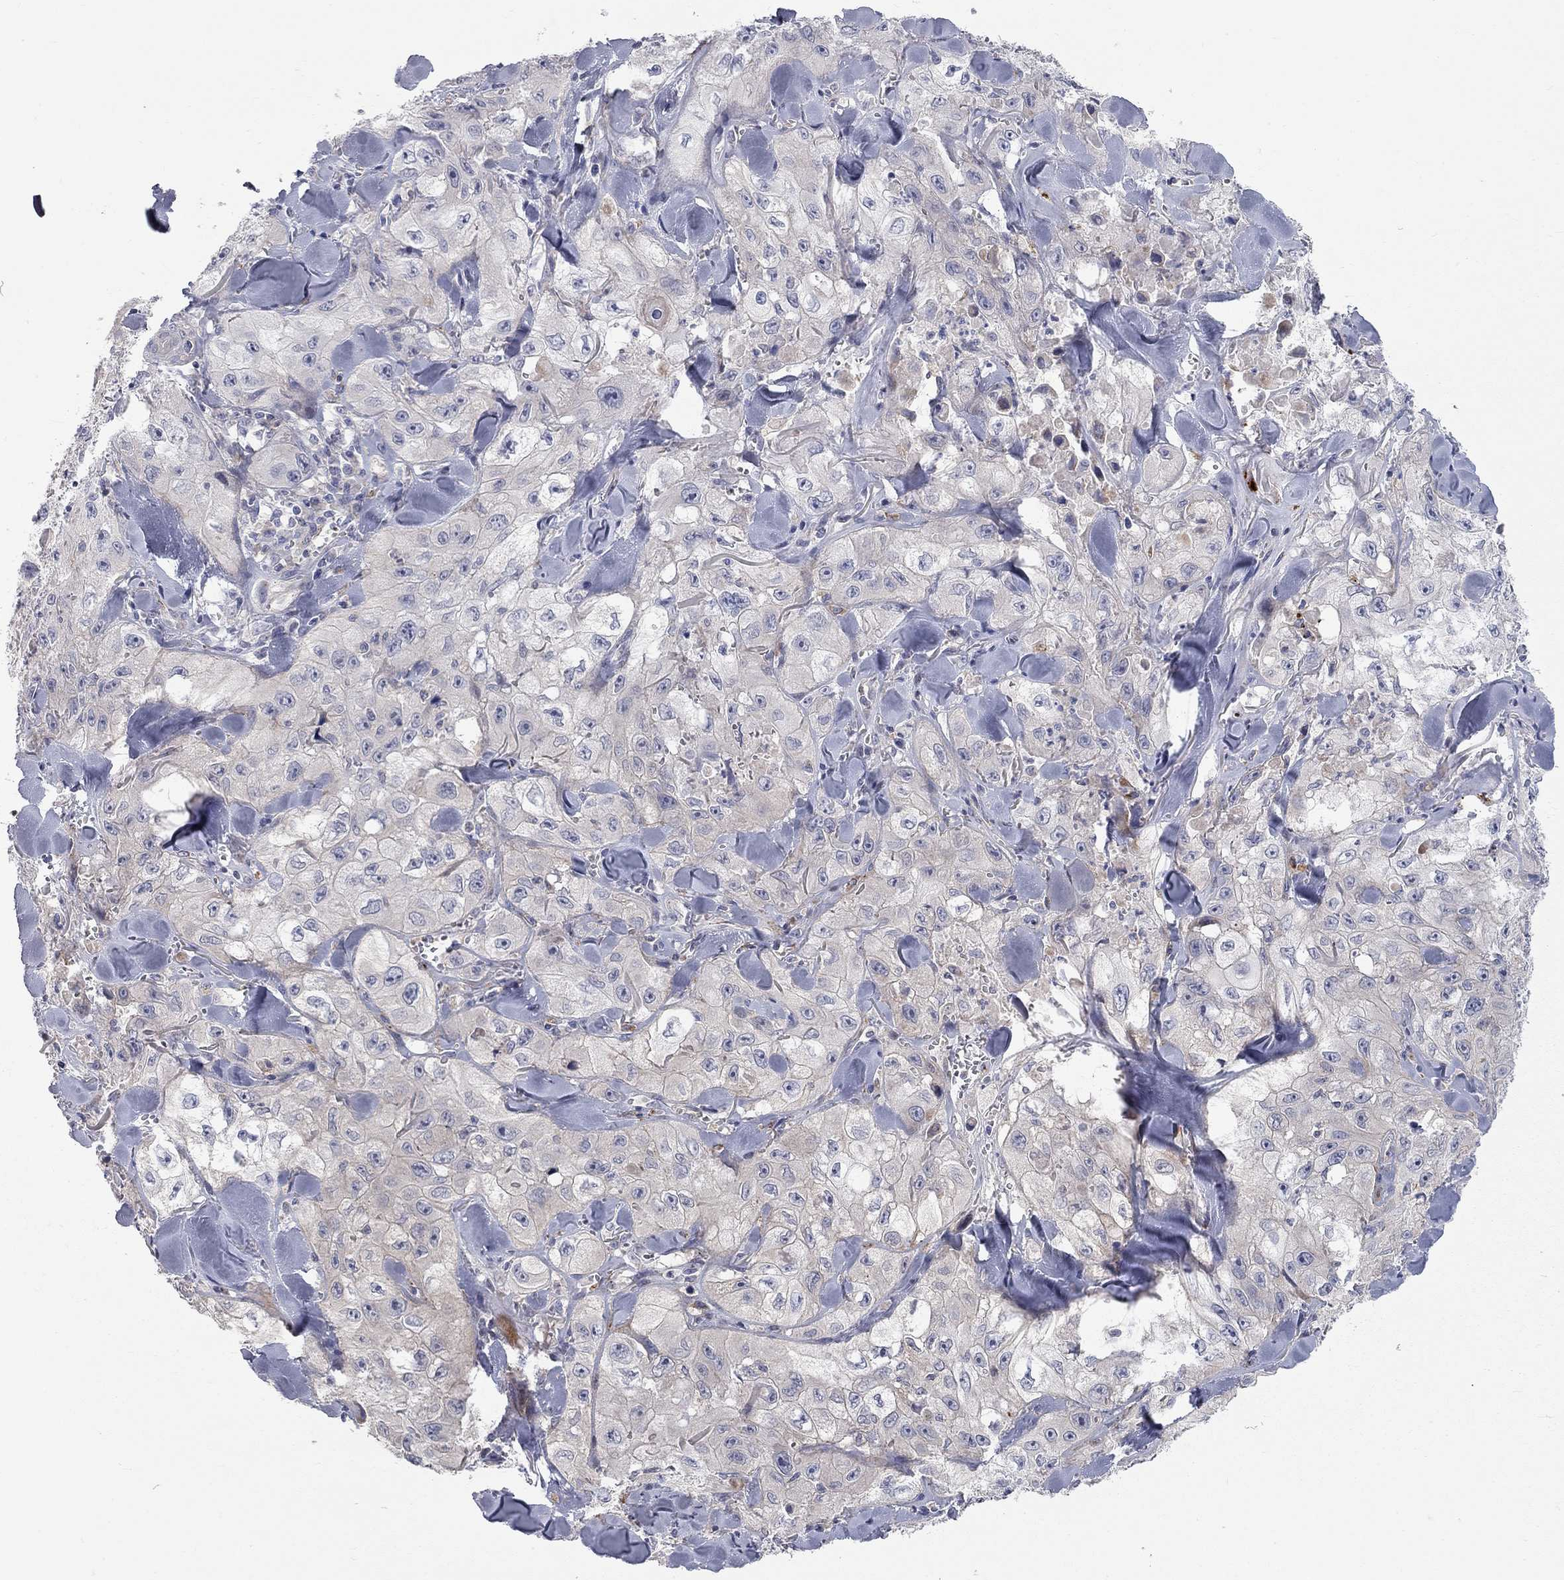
{"staining": {"intensity": "negative", "quantity": "none", "location": "none"}, "tissue": "skin cancer", "cell_type": "Tumor cells", "image_type": "cancer", "snomed": [{"axis": "morphology", "description": "Squamous cell carcinoma, NOS"}, {"axis": "topography", "description": "Skin"}, {"axis": "topography", "description": "Subcutis"}], "caption": "Tumor cells are negative for brown protein staining in skin squamous cell carcinoma. (DAB (3,3'-diaminobenzidine) immunohistochemistry with hematoxylin counter stain).", "gene": "KANSL1L", "patient": {"sex": "male", "age": 73}}